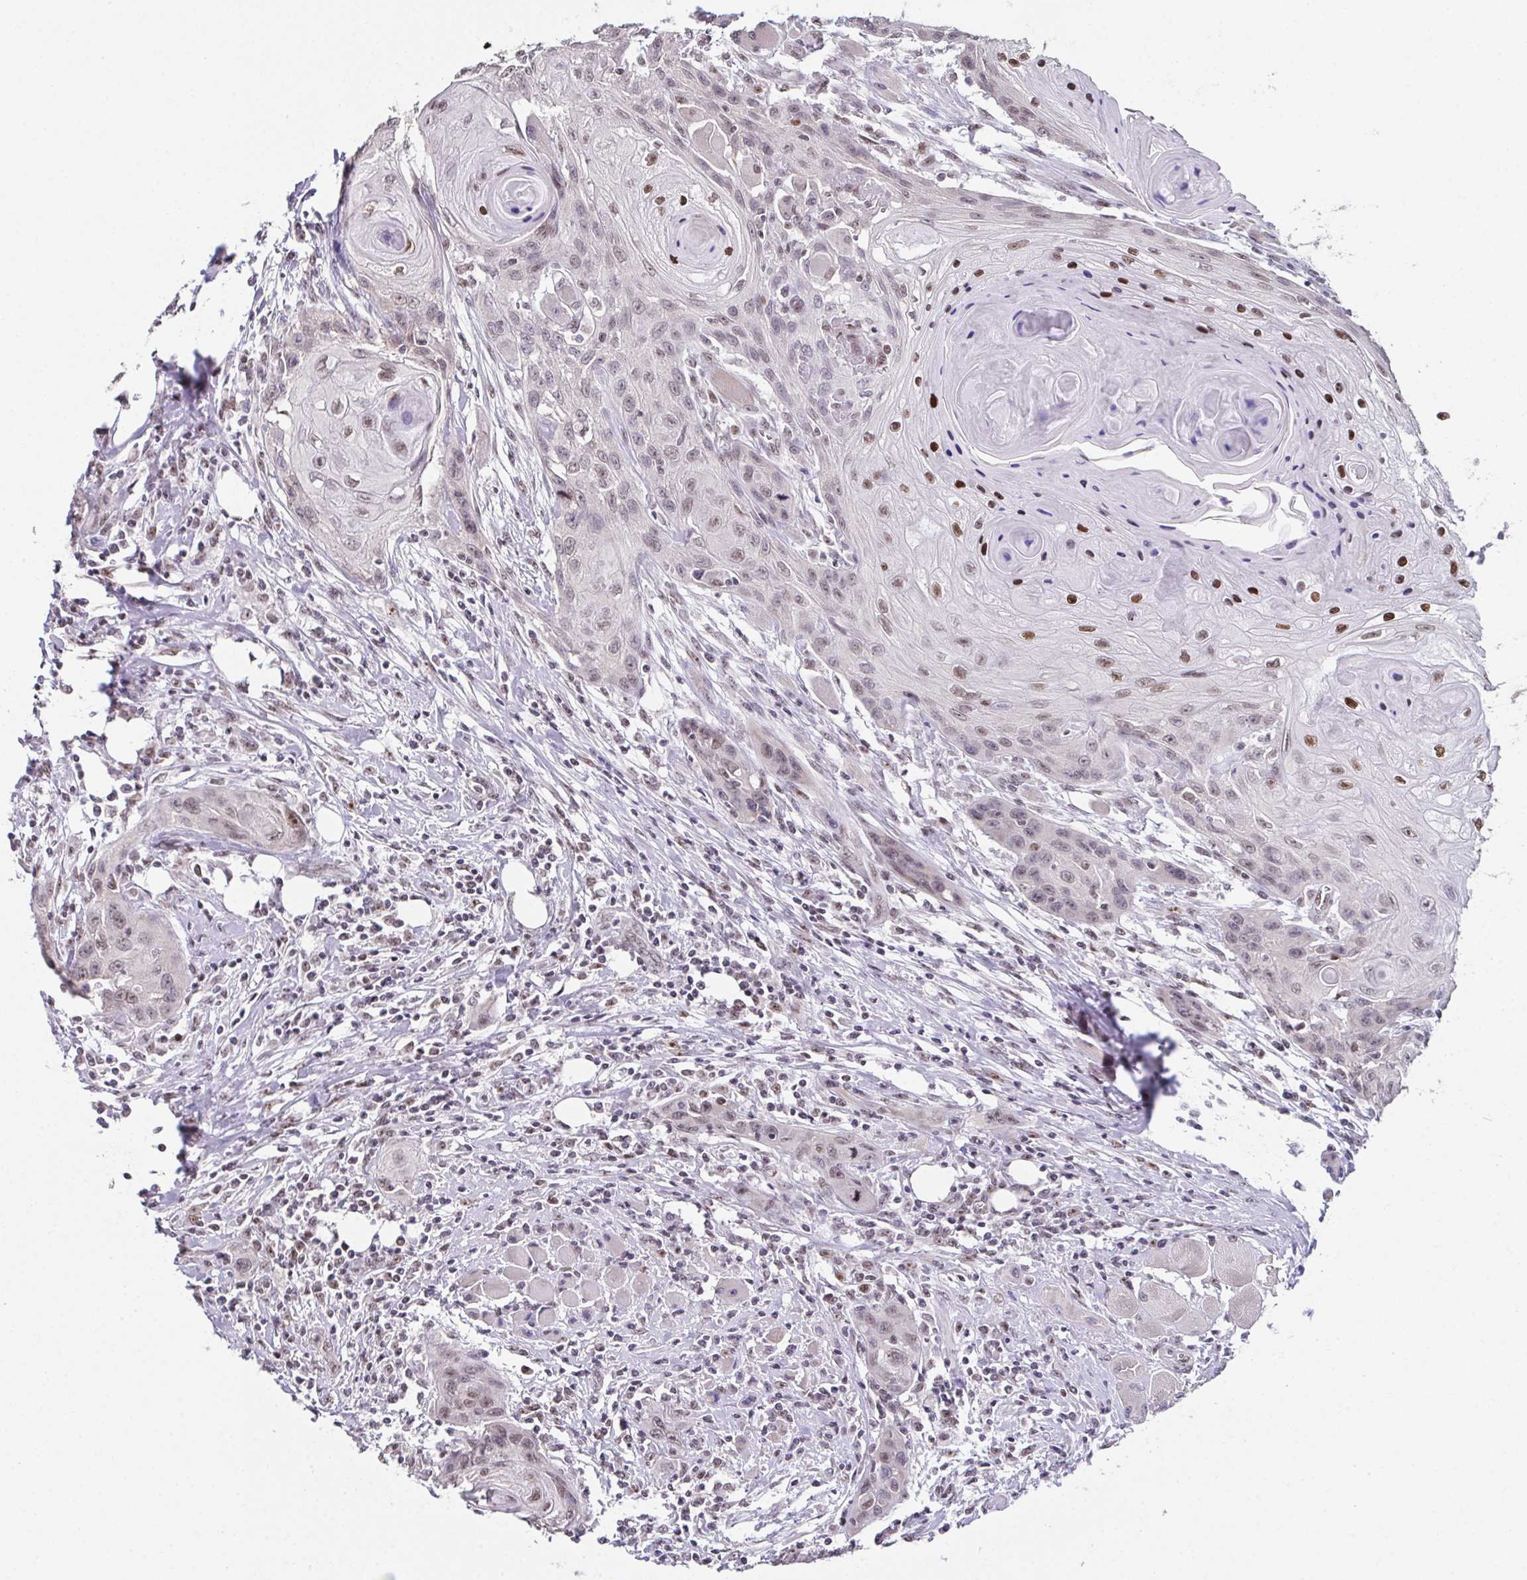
{"staining": {"intensity": "weak", "quantity": ">75%", "location": "nuclear"}, "tissue": "head and neck cancer", "cell_type": "Tumor cells", "image_type": "cancer", "snomed": [{"axis": "morphology", "description": "Squamous cell carcinoma, NOS"}, {"axis": "topography", "description": "Oral tissue"}, {"axis": "topography", "description": "Head-Neck"}], "caption": "An immunohistochemistry (IHC) image of neoplastic tissue is shown. Protein staining in brown shows weak nuclear positivity in squamous cell carcinoma (head and neck) within tumor cells. The protein of interest is shown in brown color, while the nuclei are stained blue.", "gene": "ZNF800", "patient": {"sex": "male", "age": 58}}